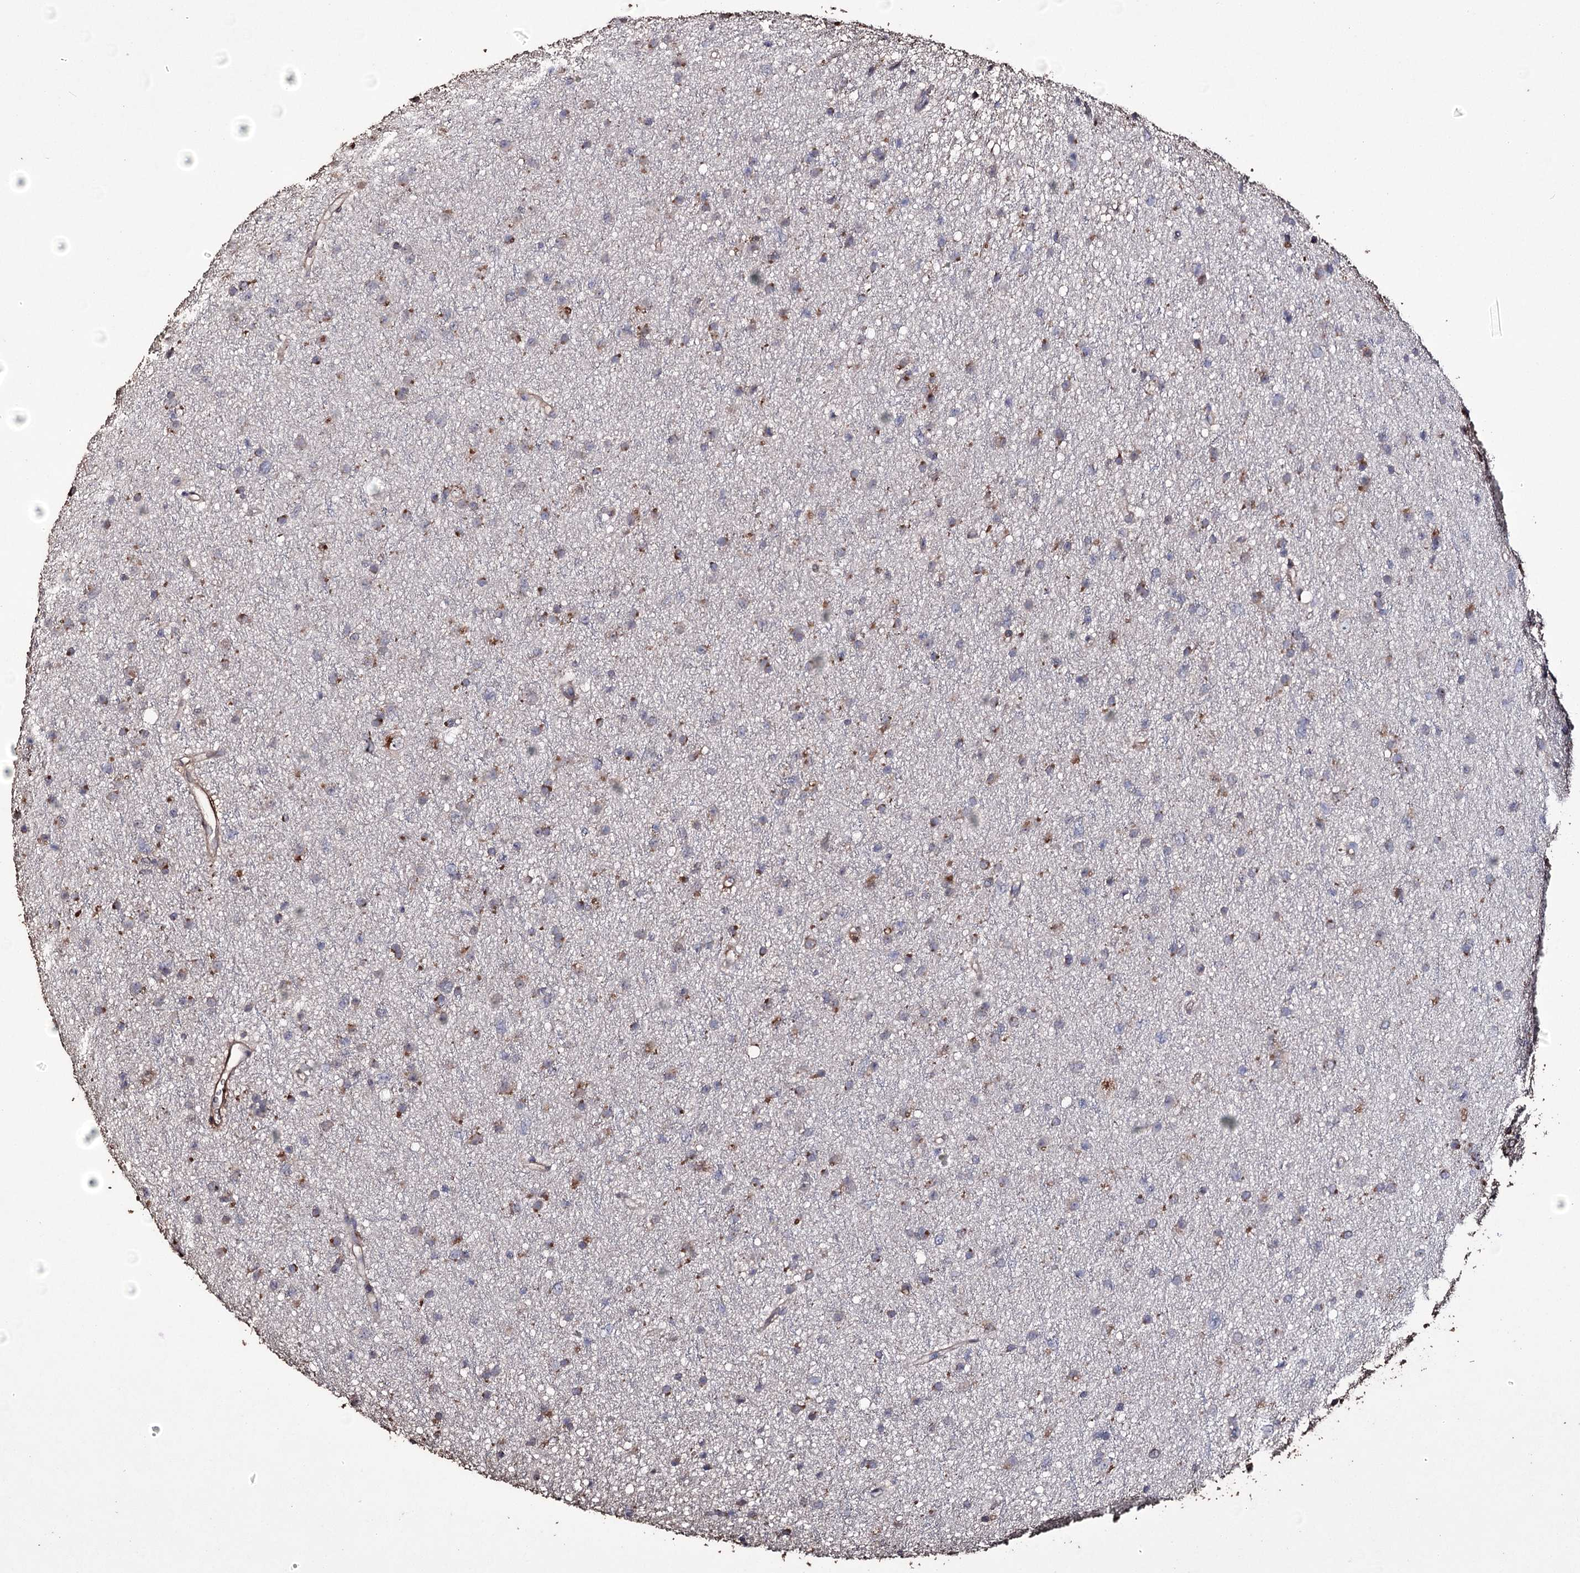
{"staining": {"intensity": "moderate", "quantity": "<25%", "location": "cytoplasmic/membranous"}, "tissue": "glioma", "cell_type": "Tumor cells", "image_type": "cancer", "snomed": [{"axis": "morphology", "description": "Glioma, malignant, Low grade"}, {"axis": "topography", "description": "Cerebral cortex"}], "caption": "This is an image of immunohistochemistry (IHC) staining of malignant glioma (low-grade), which shows moderate positivity in the cytoplasmic/membranous of tumor cells.", "gene": "ZNF662", "patient": {"sex": "female", "age": 39}}